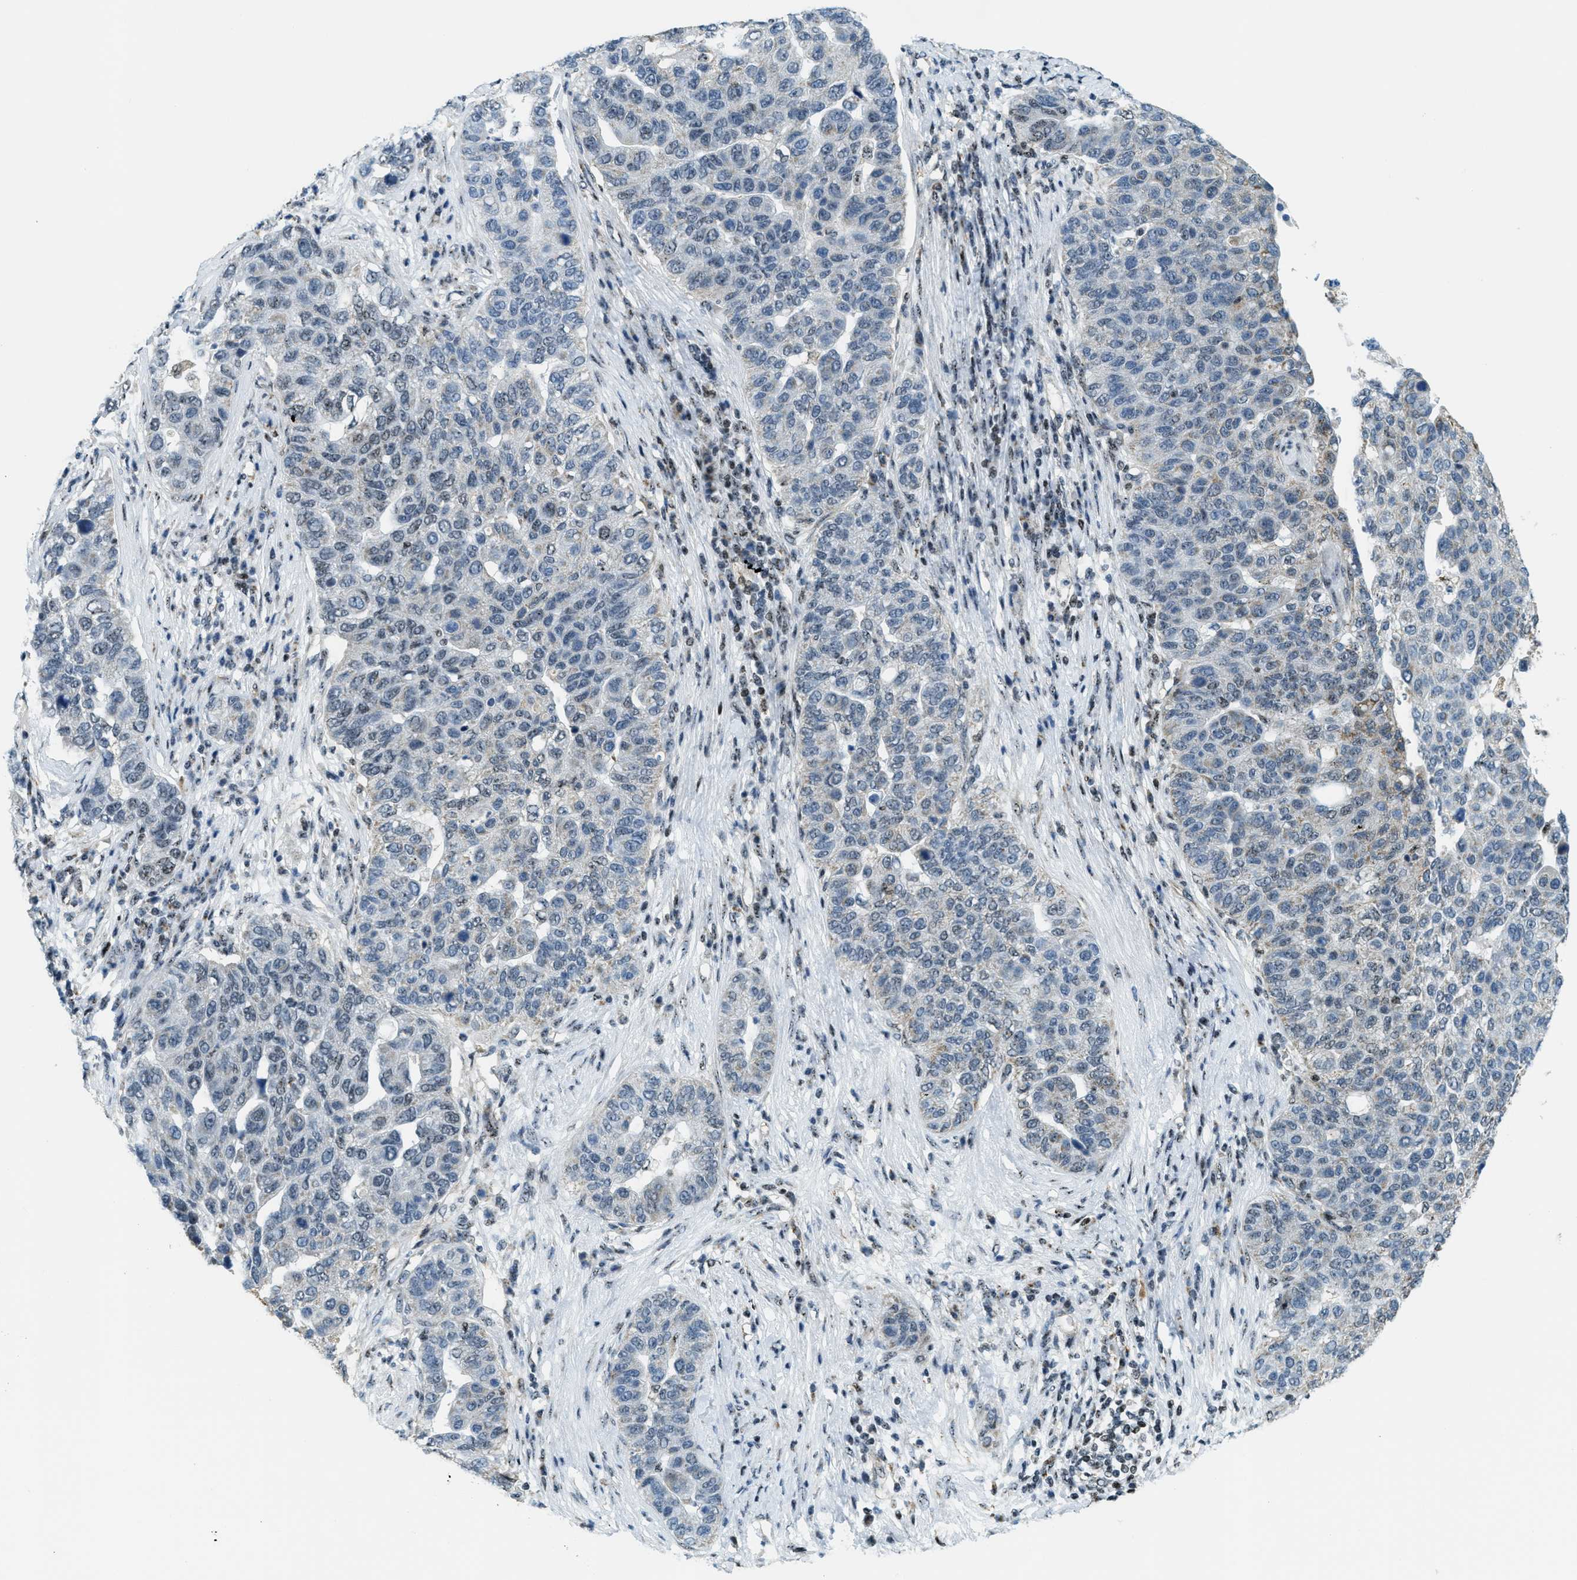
{"staining": {"intensity": "negative", "quantity": "none", "location": "none"}, "tissue": "pancreatic cancer", "cell_type": "Tumor cells", "image_type": "cancer", "snomed": [{"axis": "morphology", "description": "Adenocarcinoma, NOS"}, {"axis": "topography", "description": "Pancreas"}], "caption": "The micrograph shows no staining of tumor cells in pancreatic adenocarcinoma. (DAB (3,3'-diaminobenzidine) IHC with hematoxylin counter stain).", "gene": "SP100", "patient": {"sex": "female", "age": 61}}